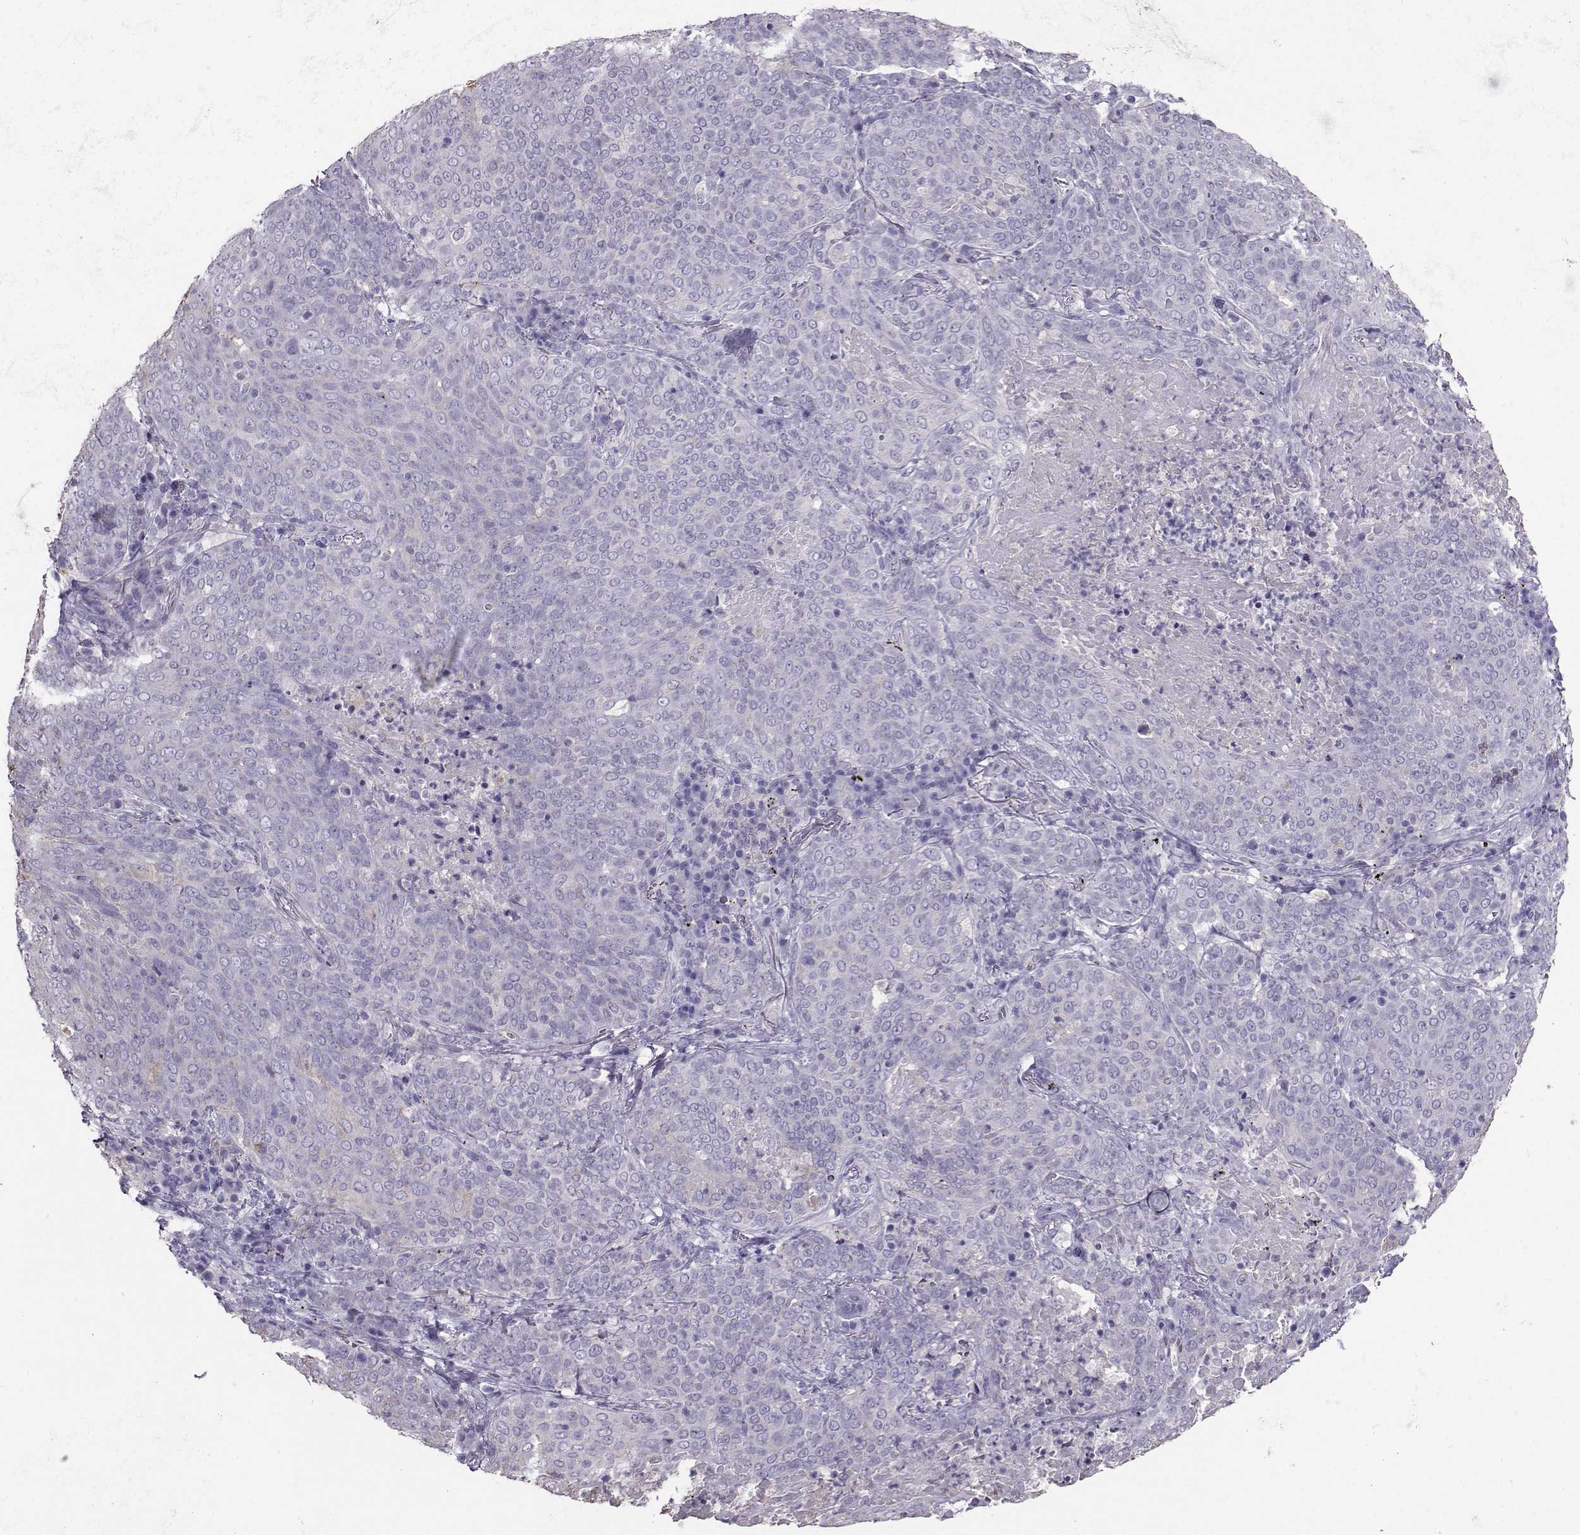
{"staining": {"intensity": "weak", "quantity": "25%-75%", "location": "cytoplasmic/membranous"}, "tissue": "lung cancer", "cell_type": "Tumor cells", "image_type": "cancer", "snomed": [{"axis": "morphology", "description": "Squamous cell carcinoma, NOS"}, {"axis": "topography", "description": "Lung"}], "caption": "Immunohistochemistry (DAB (3,3'-diaminobenzidine)) staining of lung squamous cell carcinoma shows weak cytoplasmic/membranous protein positivity in approximately 25%-75% of tumor cells. The protein is stained brown, and the nuclei are stained in blue (DAB (3,3'-diaminobenzidine) IHC with brightfield microscopy, high magnification).", "gene": "CLUL1", "patient": {"sex": "male", "age": 82}}